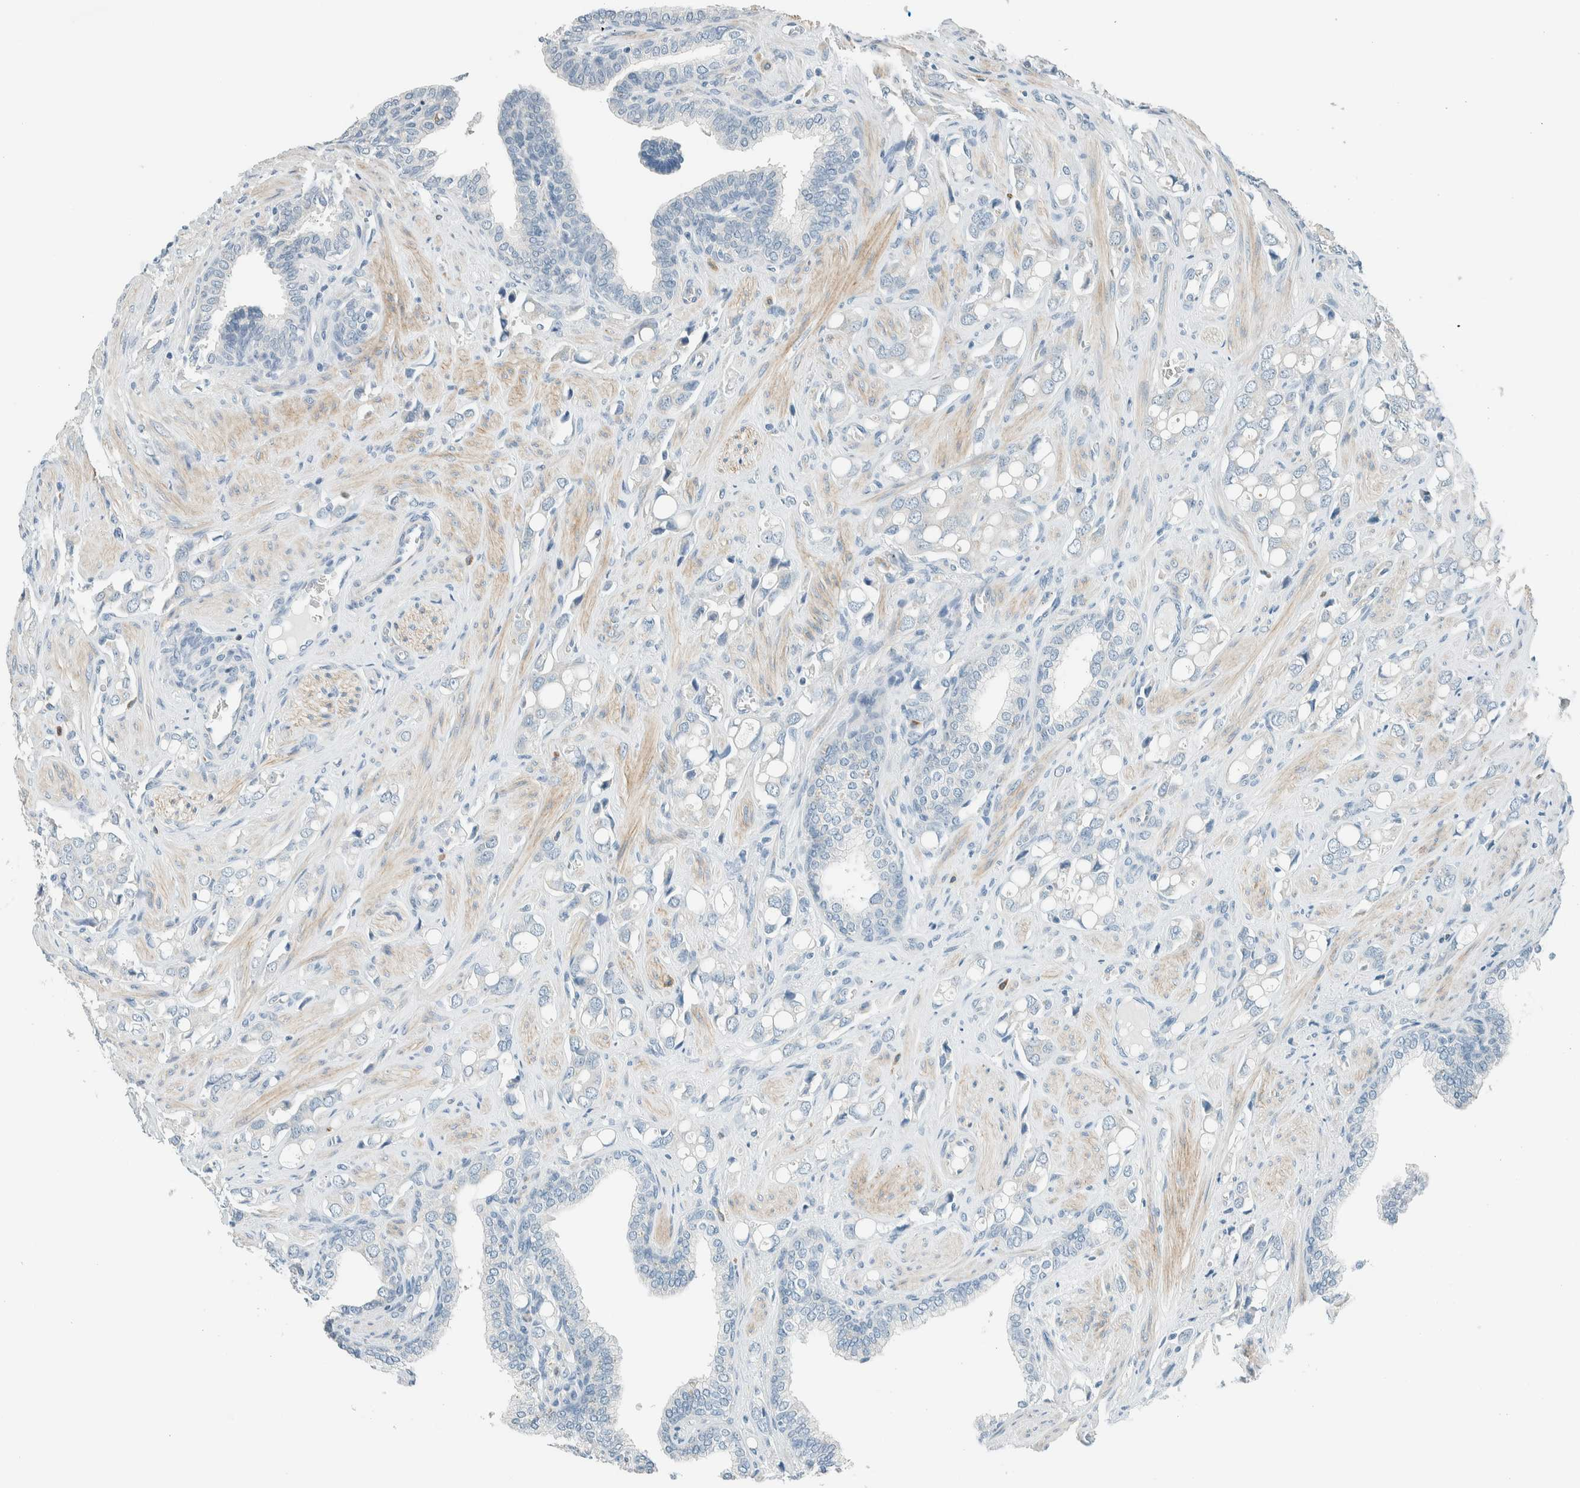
{"staining": {"intensity": "negative", "quantity": "none", "location": "none"}, "tissue": "prostate cancer", "cell_type": "Tumor cells", "image_type": "cancer", "snomed": [{"axis": "morphology", "description": "Adenocarcinoma, High grade"}, {"axis": "topography", "description": "Prostate"}], "caption": "Tumor cells are negative for protein expression in human prostate cancer (high-grade adenocarcinoma). (DAB (3,3'-diaminobenzidine) IHC visualized using brightfield microscopy, high magnification).", "gene": "SLFN12", "patient": {"sex": "male", "age": 52}}